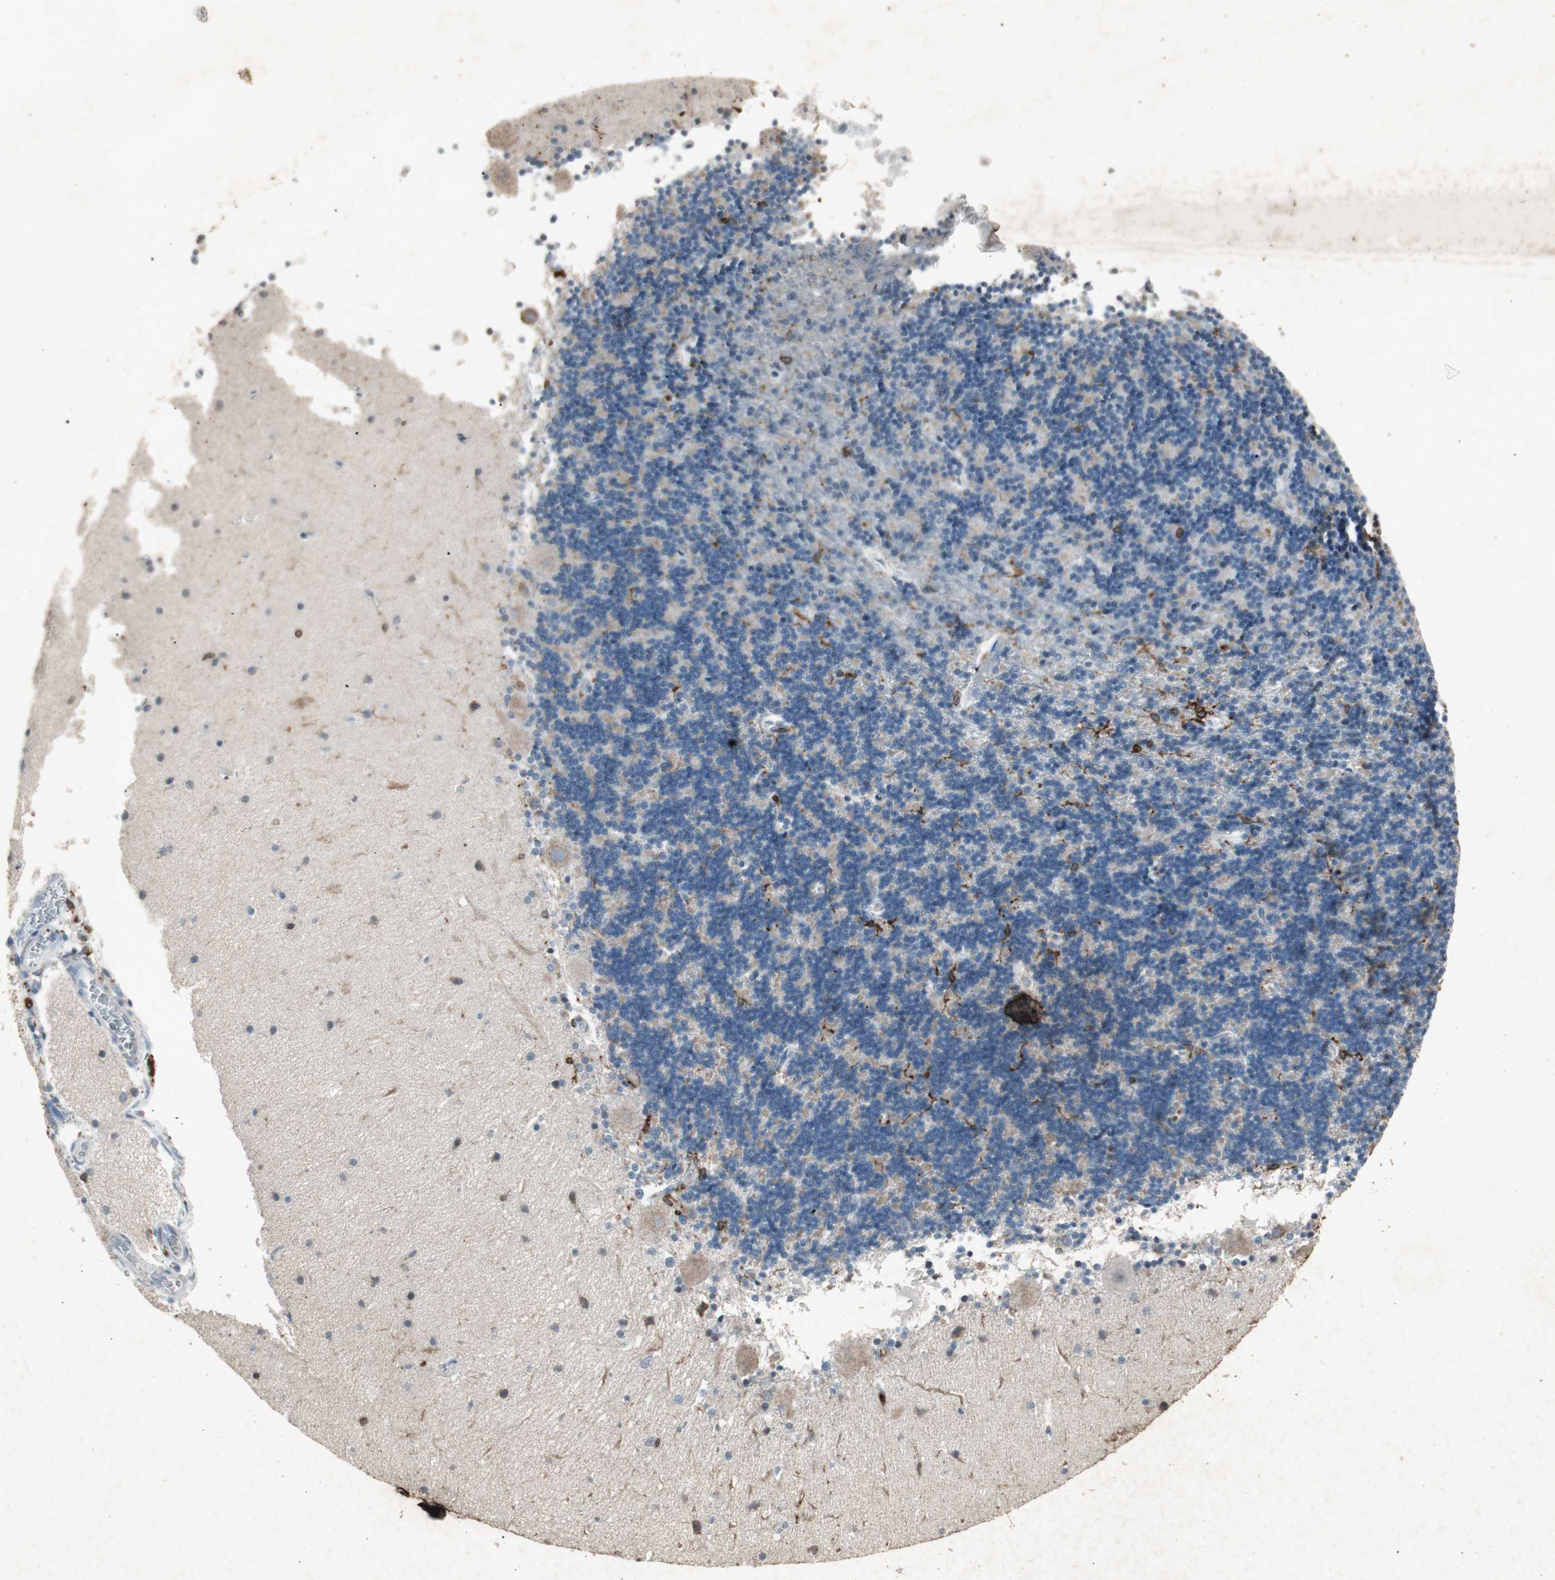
{"staining": {"intensity": "weak", "quantity": "25%-75%", "location": "cytoplasmic/membranous"}, "tissue": "cerebellum", "cell_type": "Cells in granular layer", "image_type": "normal", "snomed": [{"axis": "morphology", "description": "Normal tissue, NOS"}, {"axis": "topography", "description": "Cerebellum"}], "caption": "Brown immunohistochemical staining in unremarkable cerebellum displays weak cytoplasmic/membranous positivity in about 25%-75% of cells in granular layer. (Stains: DAB (3,3'-diaminobenzidine) in brown, nuclei in blue, Microscopy: brightfield microscopy at high magnification).", "gene": "TYROBP", "patient": {"sex": "female", "age": 54}}